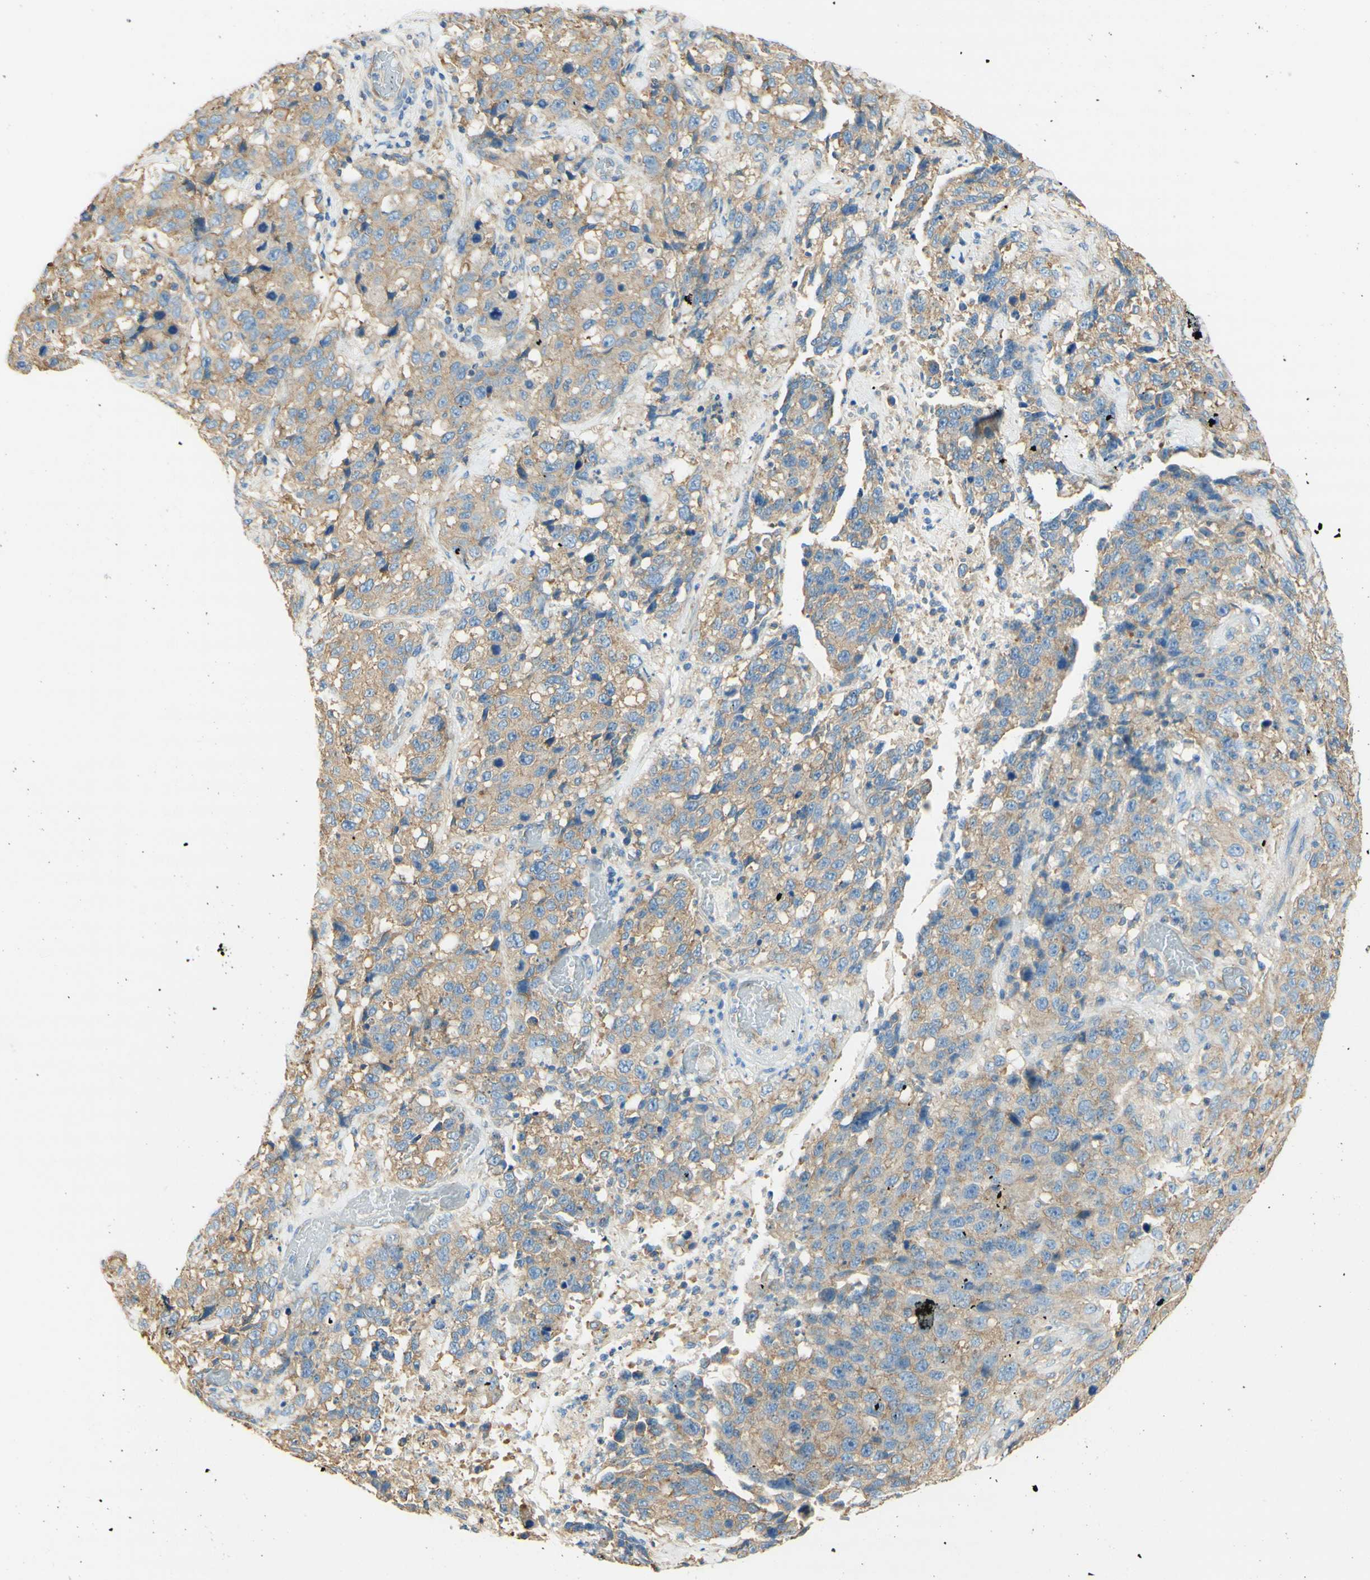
{"staining": {"intensity": "weak", "quantity": ">75%", "location": "cytoplasmic/membranous"}, "tissue": "stomach cancer", "cell_type": "Tumor cells", "image_type": "cancer", "snomed": [{"axis": "morphology", "description": "Normal tissue, NOS"}, {"axis": "morphology", "description": "Adenocarcinoma, NOS"}, {"axis": "topography", "description": "Stomach"}], "caption": "Stomach adenocarcinoma tissue reveals weak cytoplasmic/membranous staining in about >75% of tumor cells The protein is stained brown, and the nuclei are stained in blue (DAB IHC with brightfield microscopy, high magnification).", "gene": "CLTC", "patient": {"sex": "male", "age": 48}}